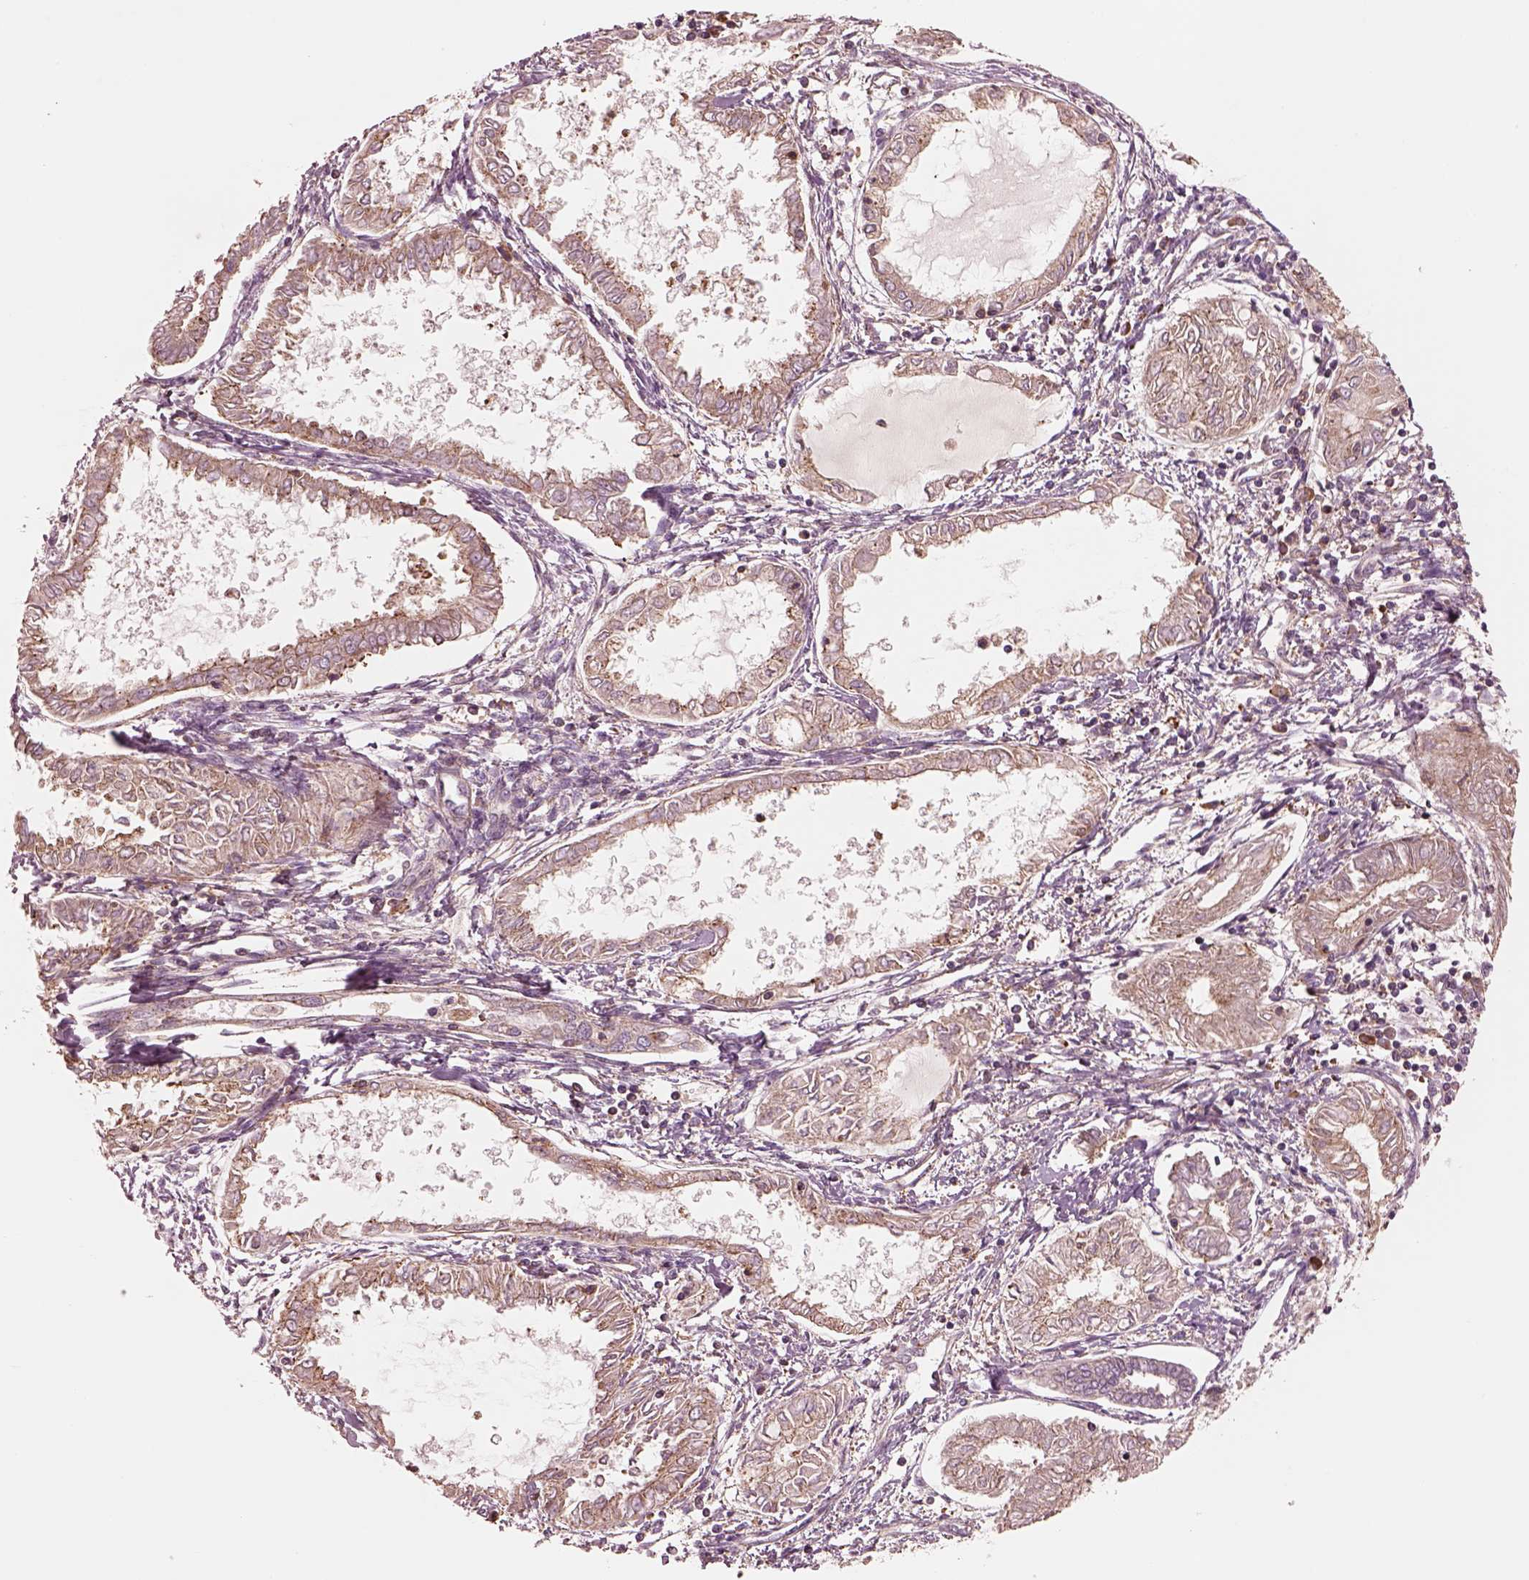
{"staining": {"intensity": "weak", "quantity": ">75%", "location": "cytoplasmic/membranous"}, "tissue": "endometrial cancer", "cell_type": "Tumor cells", "image_type": "cancer", "snomed": [{"axis": "morphology", "description": "Adenocarcinoma, NOS"}, {"axis": "topography", "description": "Endometrium"}], "caption": "This micrograph exhibits immunohistochemistry (IHC) staining of endometrial cancer, with low weak cytoplasmic/membranous positivity in about >75% of tumor cells.", "gene": "ASCC2", "patient": {"sex": "female", "age": 68}}